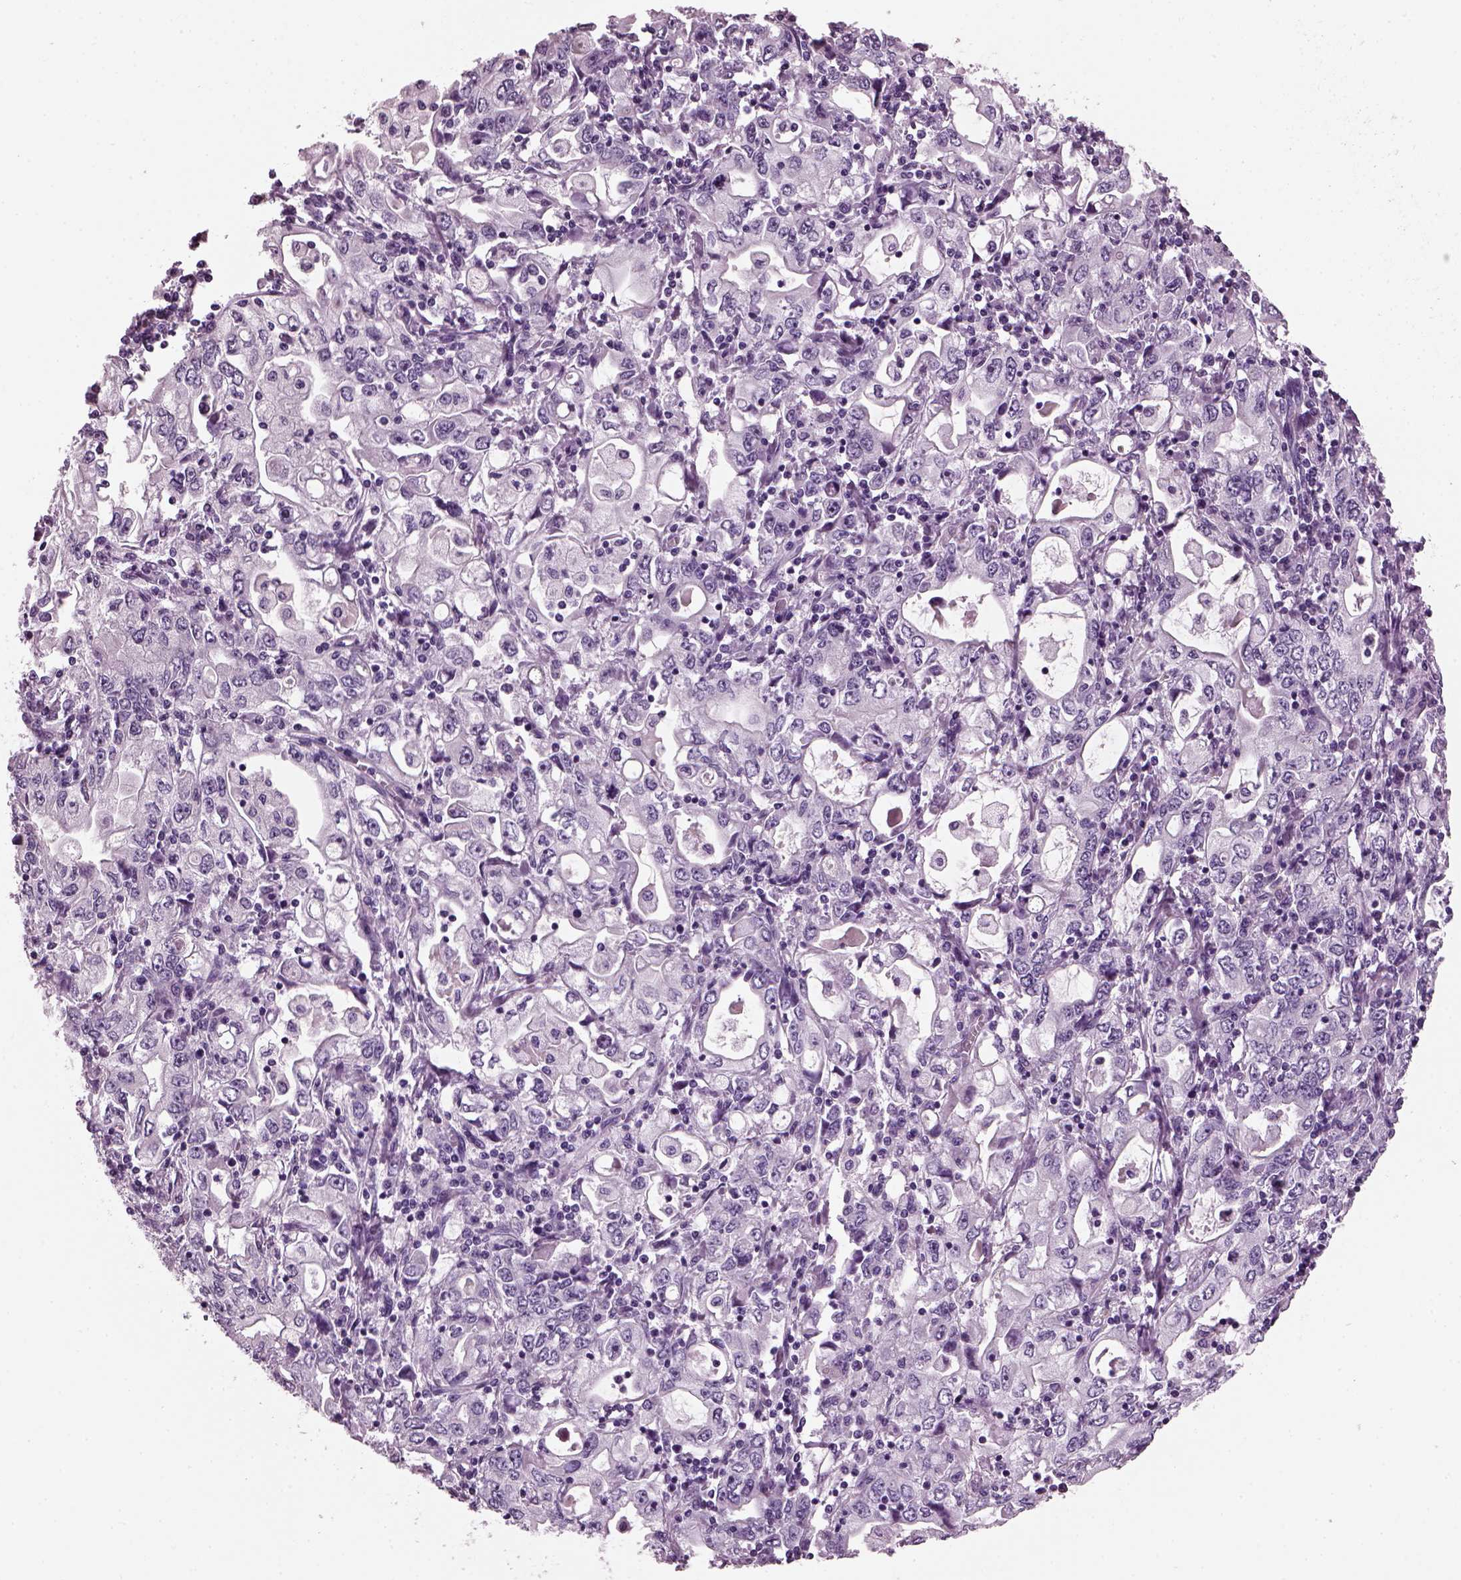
{"staining": {"intensity": "negative", "quantity": "none", "location": "none"}, "tissue": "stomach cancer", "cell_type": "Tumor cells", "image_type": "cancer", "snomed": [{"axis": "morphology", "description": "Adenocarcinoma, NOS"}, {"axis": "topography", "description": "Stomach, lower"}], "caption": "Immunohistochemical staining of adenocarcinoma (stomach) shows no significant expression in tumor cells.", "gene": "KRTAP3-2", "patient": {"sex": "female", "age": 72}}